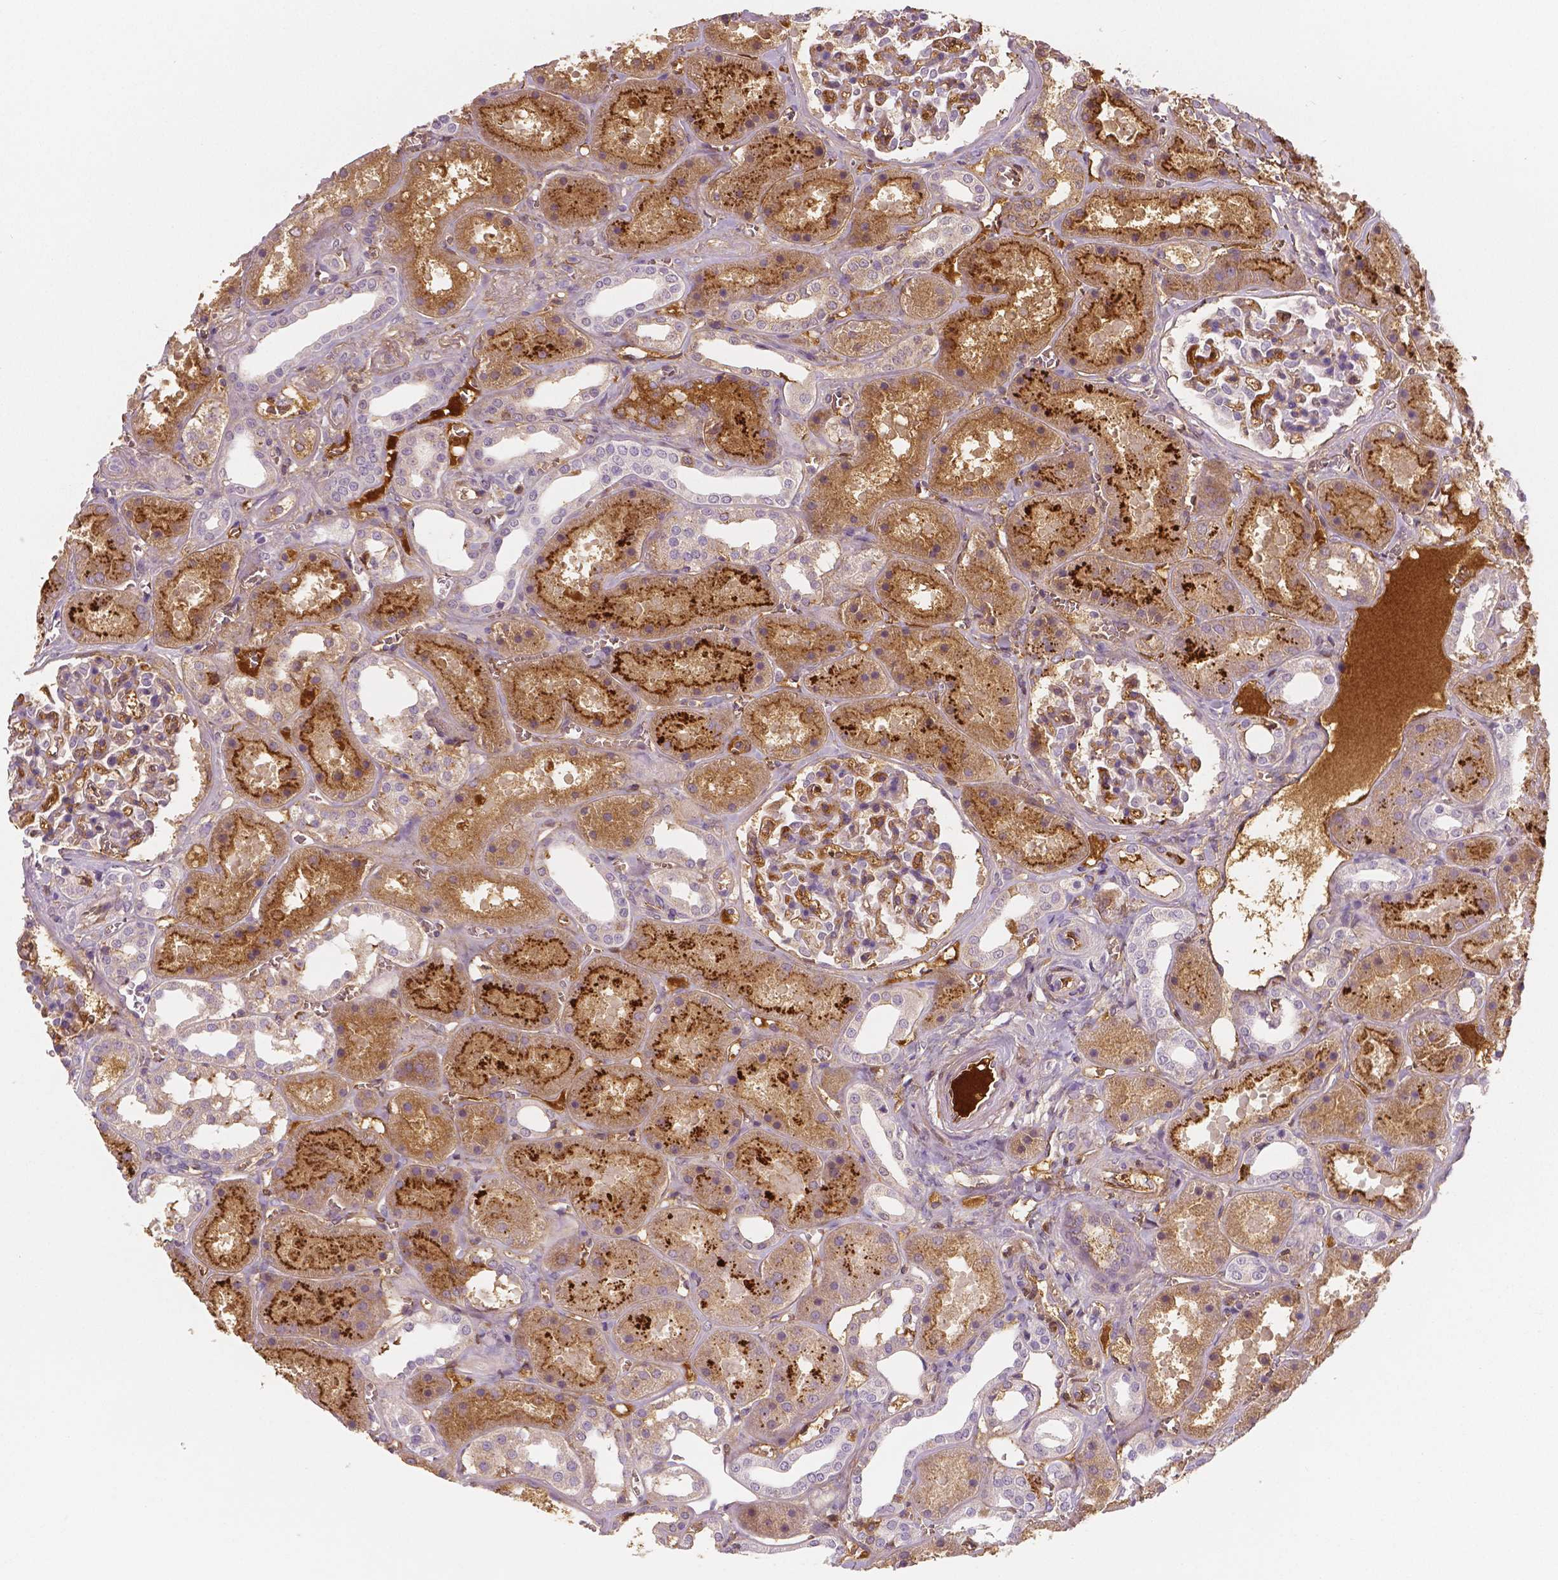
{"staining": {"intensity": "moderate", "quantity": "25%-75%", "location": "cytoplasmic/membranous"}, "tissue": "kidney", "cell_type": "Cells in glomeruli", "image_type": "normal", "snomed": [{"axis": "morphology", "description": "Normal tissue, NOS"}, {"axis": "topography", "description": "Kidney"}], "caption": "Cells in glomeruli demonstrate medium levels of moderate cytoplasmic/membranous positivity in about 25%-75% of cells in benign human kidney.", "gene": "APOA4", "patient": {"sex": "female", "age": 41}}